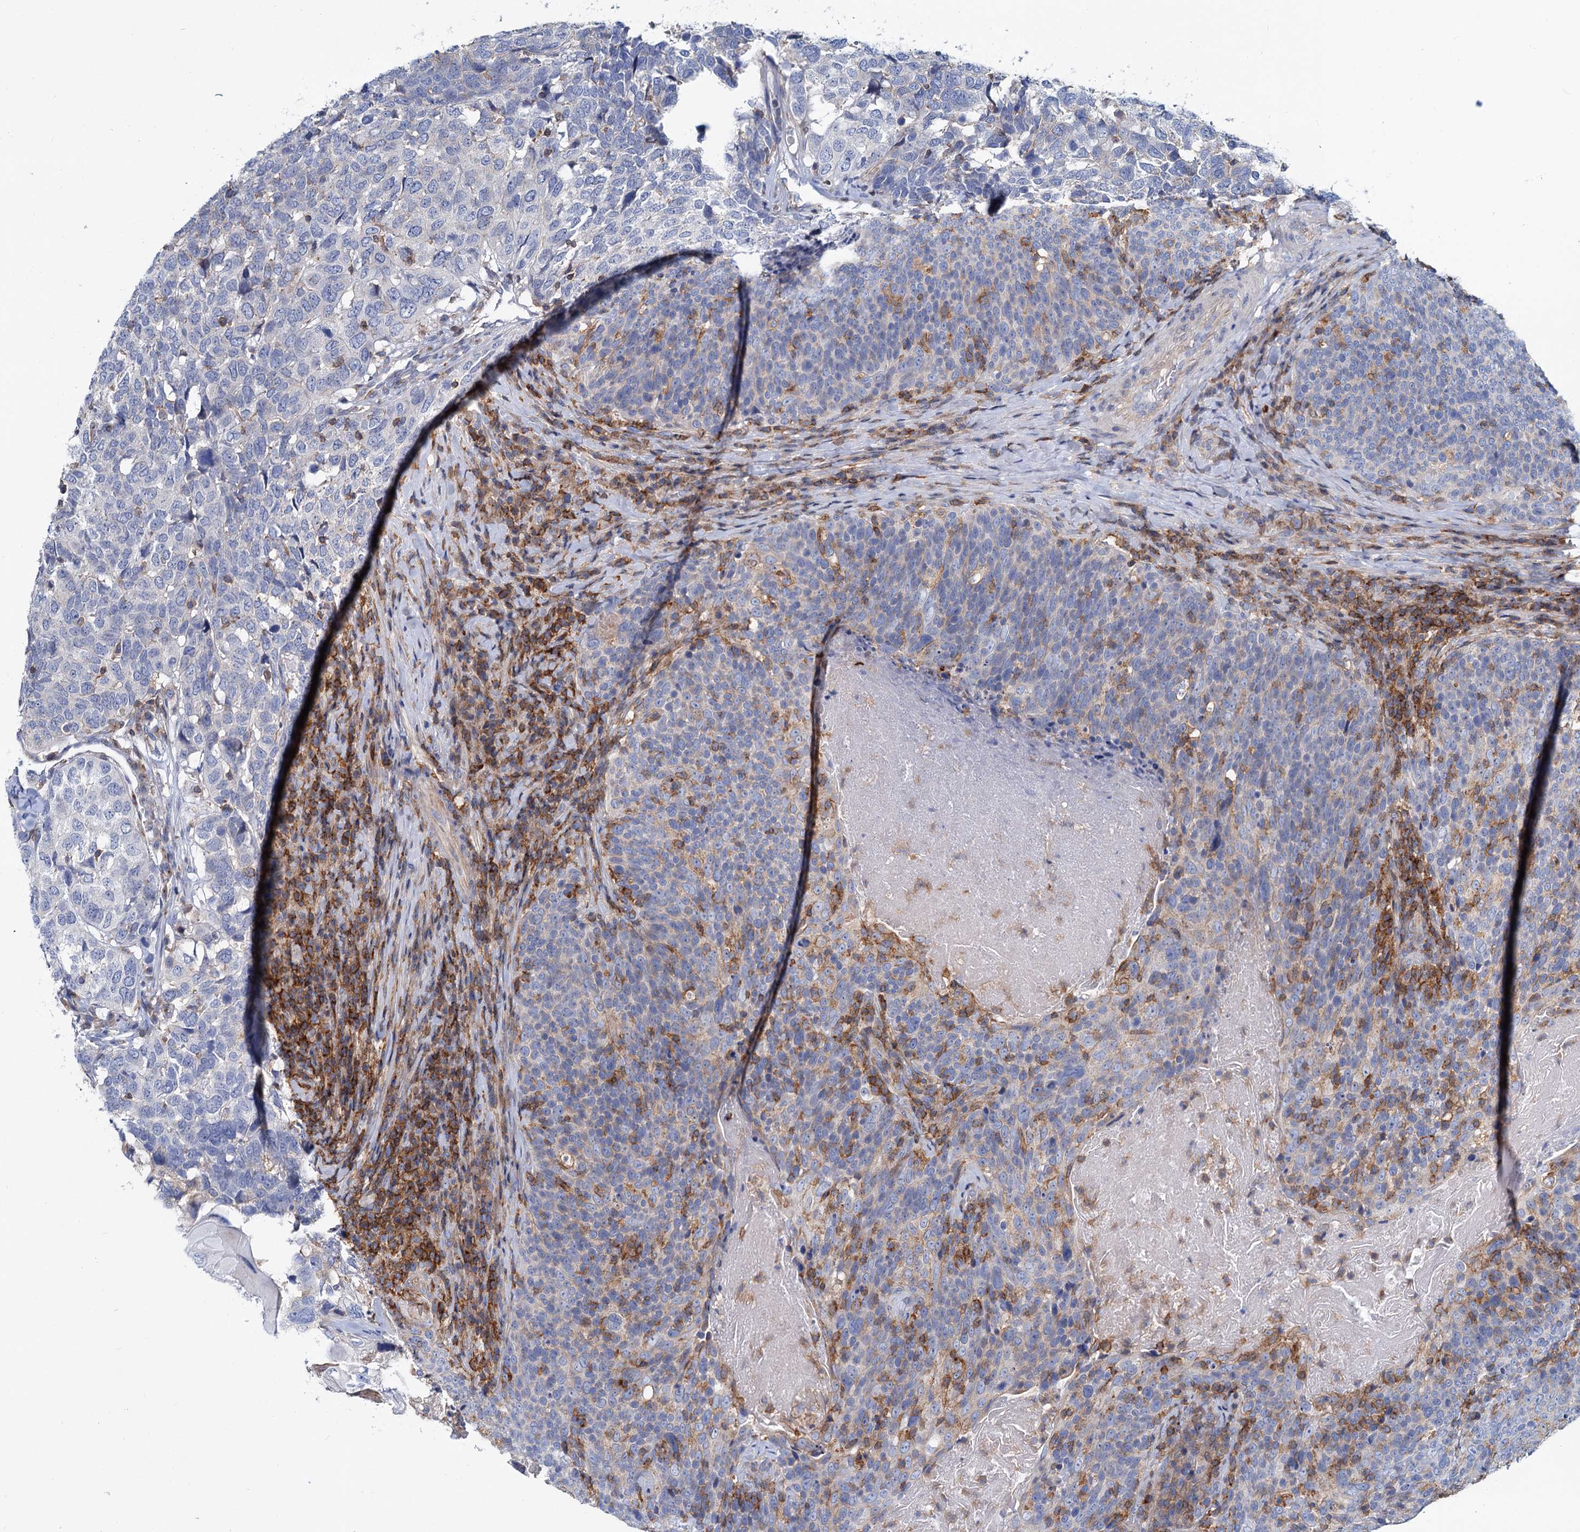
{"staining": {"intensity": "weak", "quantity": "<25%", "location": "cytoplasmic/membranous"}, "tissue": "head and neck cancer", "cell_type": "Tumor cells", "image_type": "cancer", "snomed": [{"axis": "morphology", "description": "Squamous cell carcinoma, NOS"}, {"axis": "morphology", "description": "Squamous cell carcinoma, metastatic, NOS"}, {"axis": "topography", "description": "Lymph node"}, {"axis": "topography", "description": "Head-Neck"}], "caption": "High power microscopy histopathology image of an immunohistochemistry (IHC) histopathology image of head and neck cancer (squamous cell carcinoma), revealing no significant positivity in tumor cells.", "gene": "LRCH4", "patient": {"sex": "male", "age": 62}}